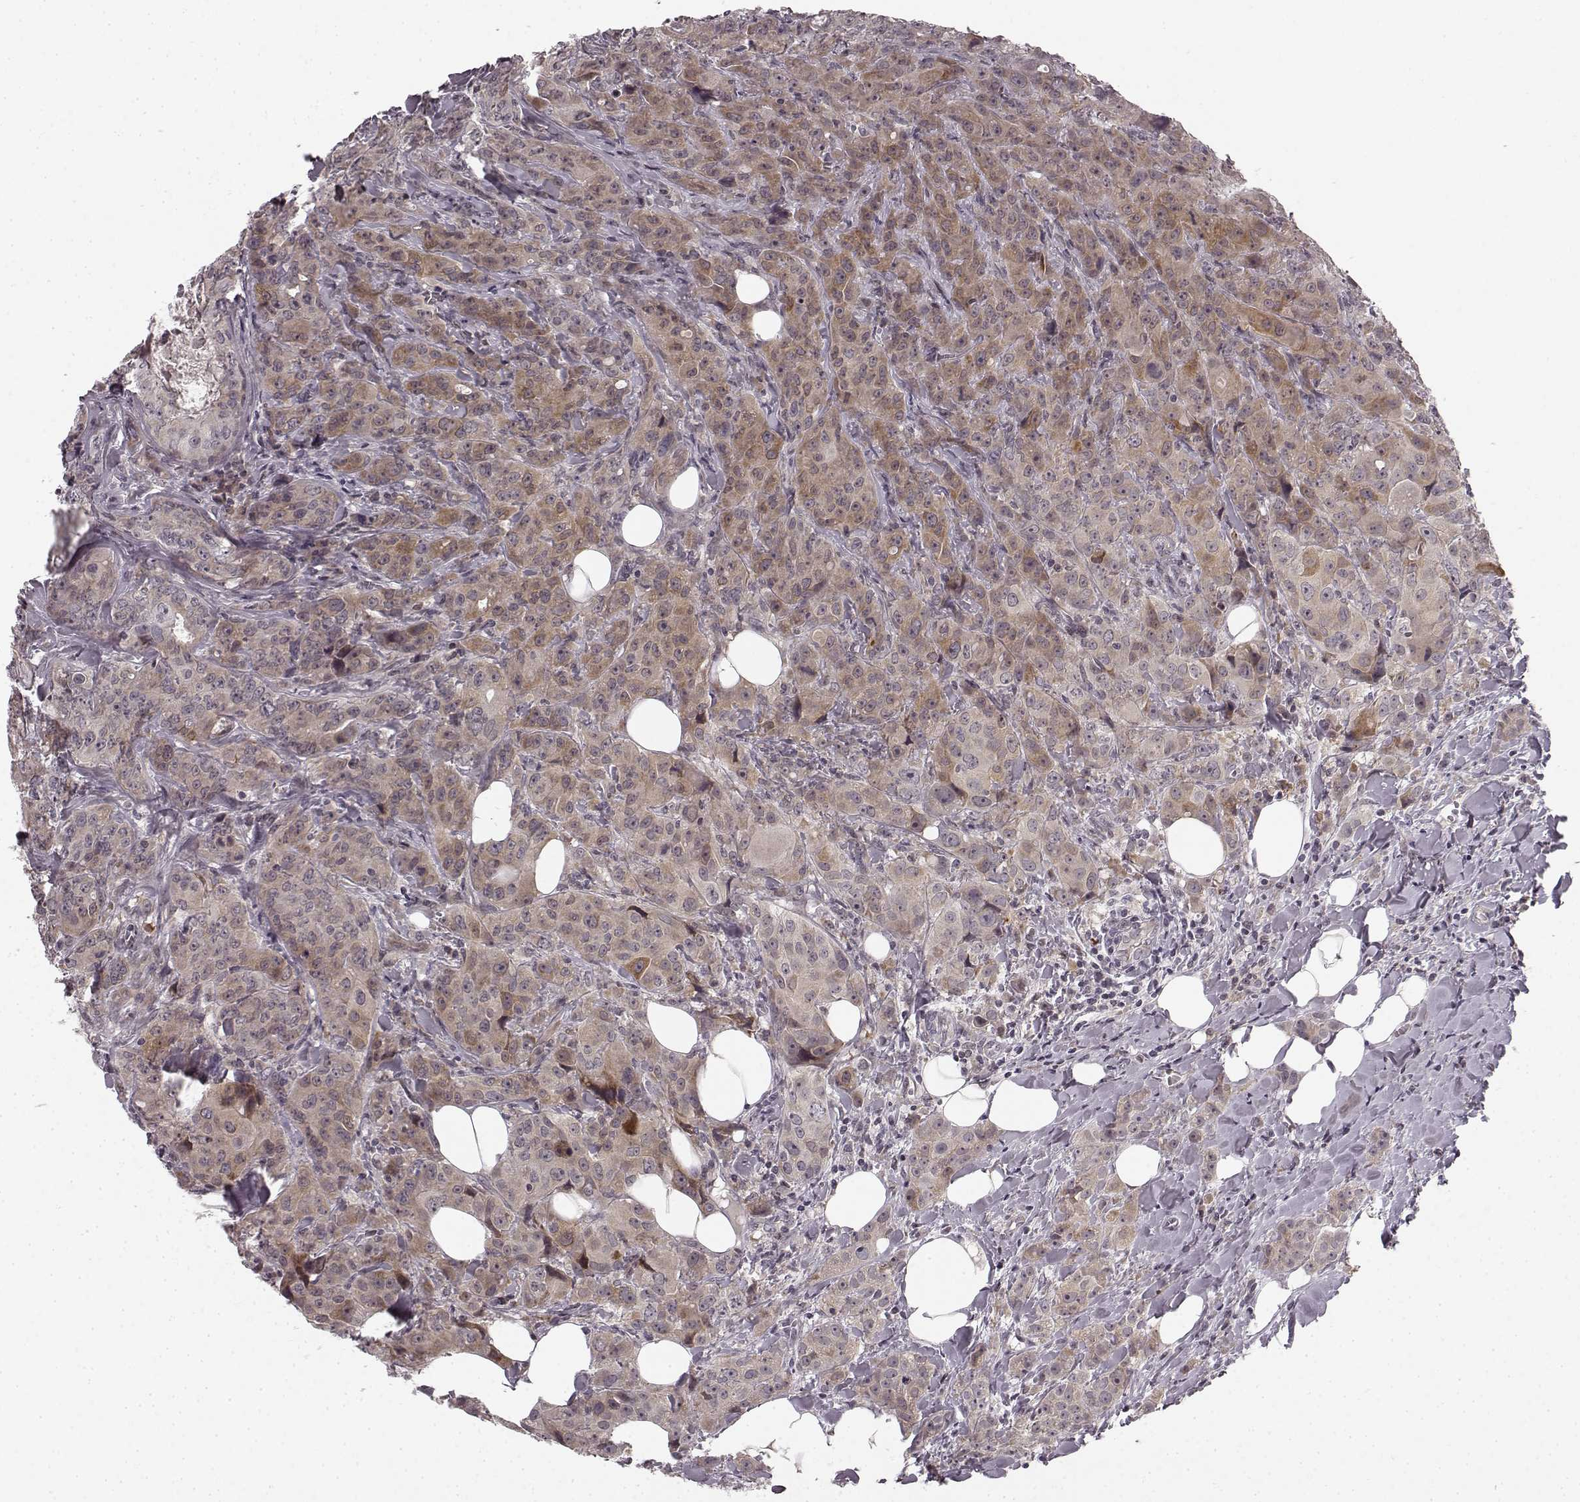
{"staining": {"intensity": "moderate", "quantity": "25%-75%", "location": "cytoplasmic/membranous"}, "tissue": "breast cancer", "cell_type": "Tumor cells", "image_type": "cancer", "snomed": [{"axis": "morphology", "description": "Duct carcinoma"}, {"axis": "topography", "description": "Breast"}], "caption": "Protein expression analysis of invasive ductal carcinoma (breast) shows moderate cytoplasmic/membranous positivity in approximately 25%-75% of tumor cells.", "gene": "FAM234B", "patient": {"sex": "female", "age": 43}}